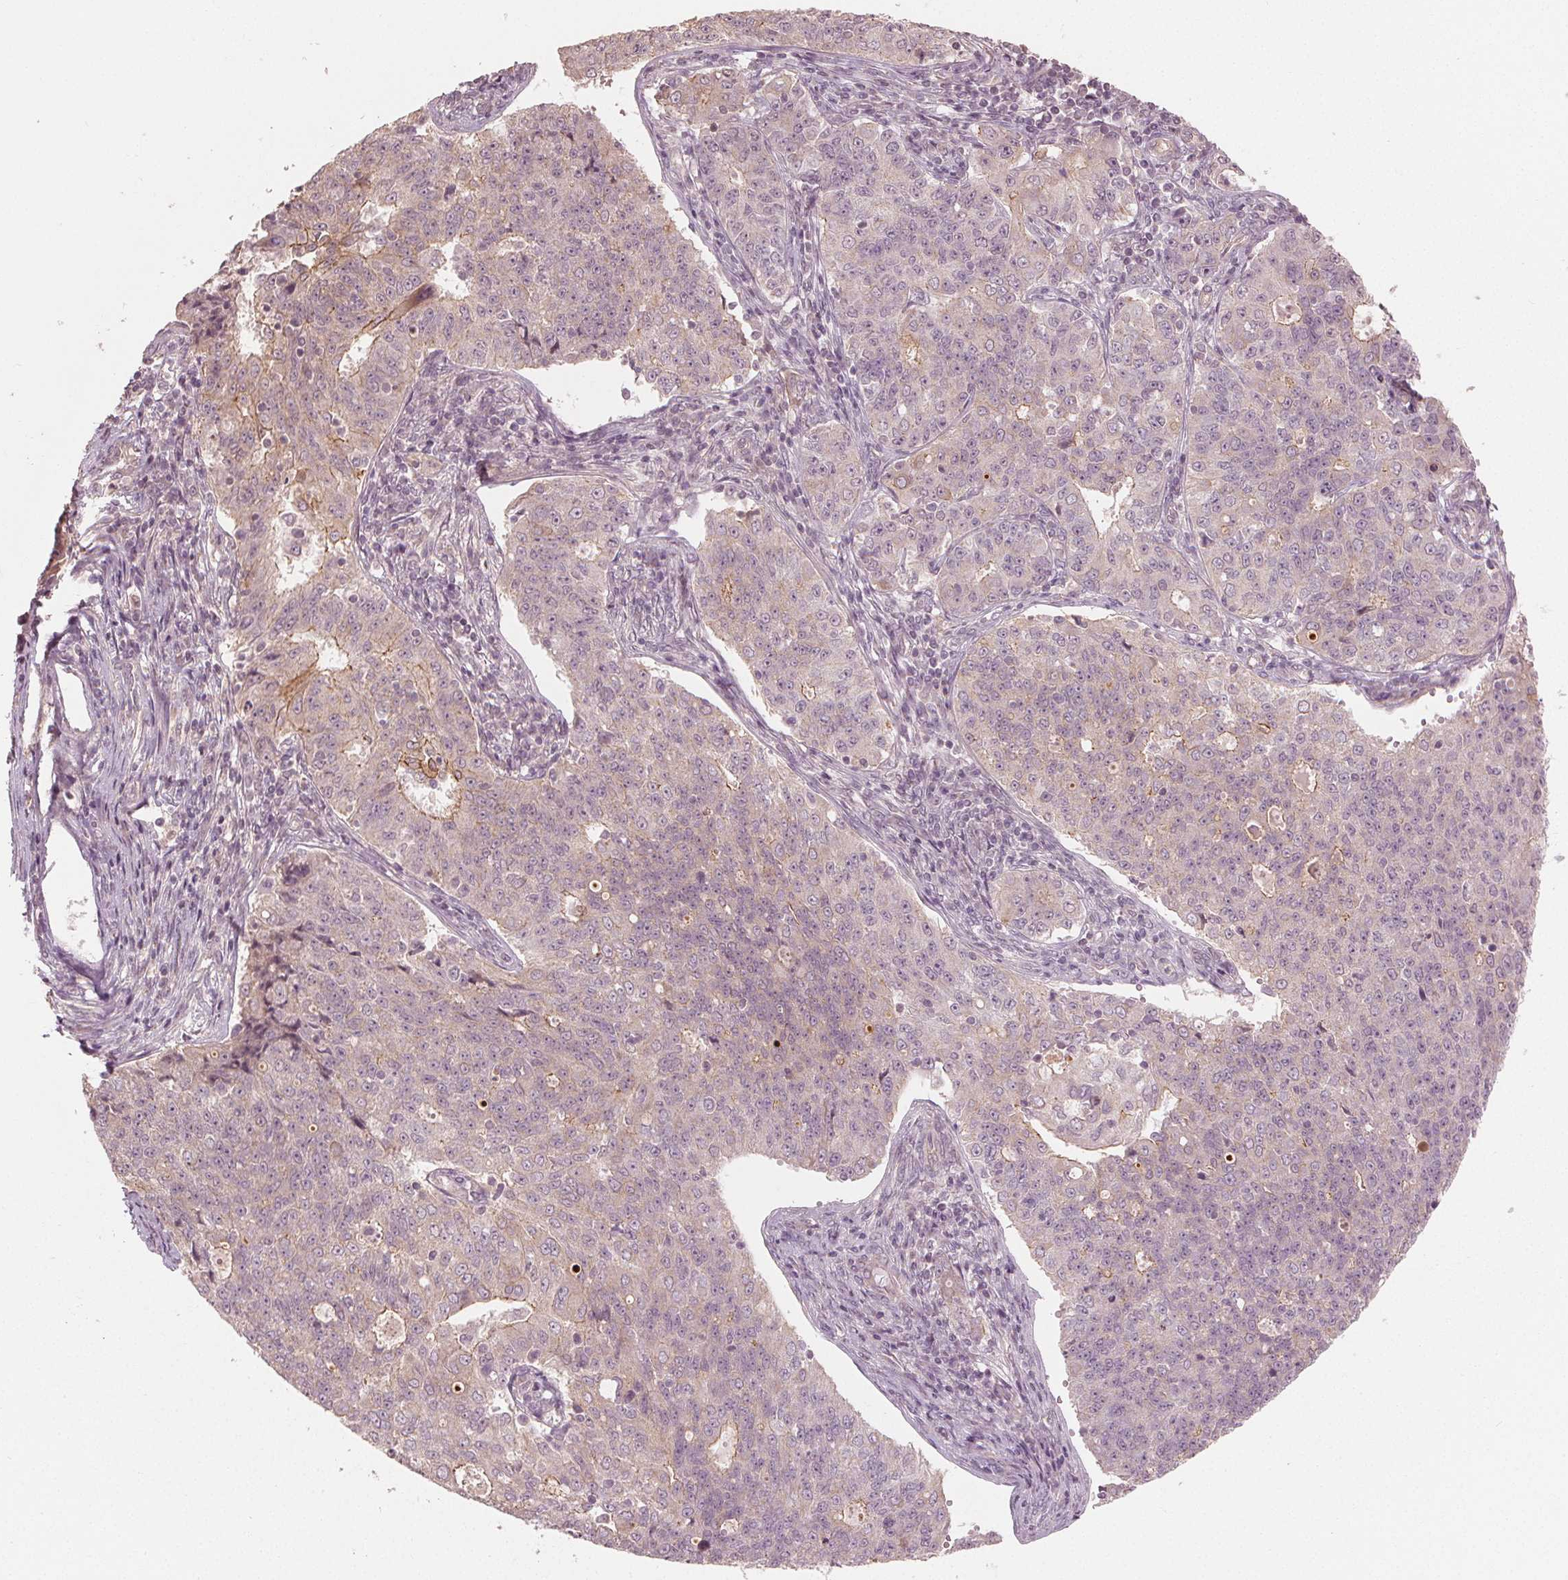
{"staining": {"intensity": "moderate", "quantity": "<25%", "location": "cytoplasmic/membranous"}, "tissue": "endometrial cancer", "cell_type": "Tumor cells", "image_type": "cancer", "snomed": [{"axis": "morphology", "description": "Adenocarcinoma, NOS"}, {"axis": "topography", "description": "Endometrium"}], "caption": "Tumor cells show low levels of moderate cytoplasmic/membranous positivity in approximately <25% of cells in endometrial cancer. The protein is stained brown, and the nuclei are stained in blue (DAB IHC with brightfield microscopy, high magnification).", "gene": "CLBA1", "patient": {"sex": "female", "age": 43}}